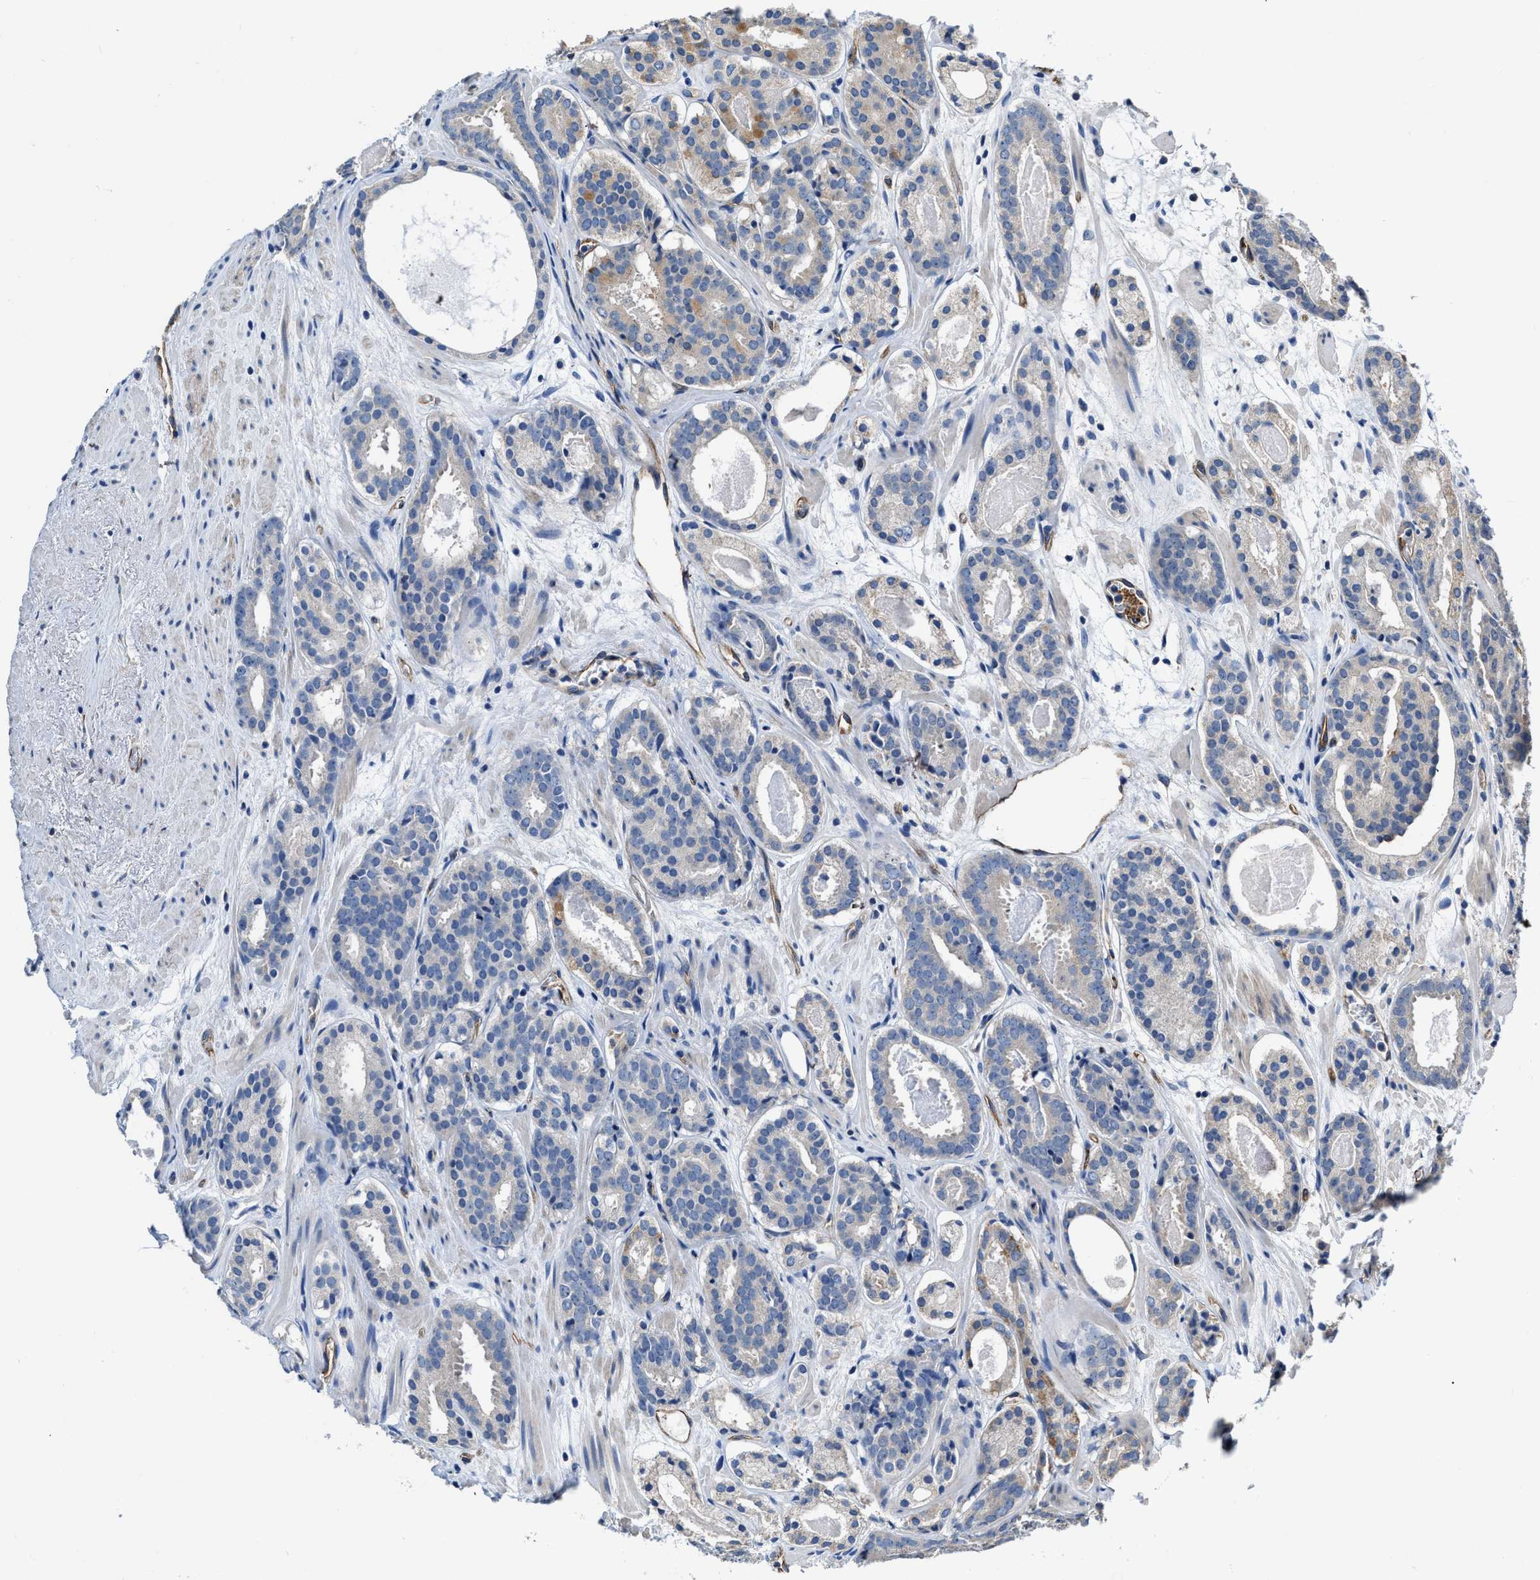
{"staining": {"intensity": "moderate", "quantity": "<25%", "location": "cytoplasmic/membranous"}, "tissue": "prostate cancer", "cell_type": "Tumor cells", "image_type": "cancer", "snomed": [{"axis": "morphology", "description": "Adenocarcinoma, Low grade"}, {"axis": "topography", "description": "Prostate"}], "caption": "Immunohistochemistry (IHC) of low-grade adenocarcinoma (prostate) displays low levels of moderate cytoplasmic/membranous staining in approximately <25% of tumor cells. Using DAB (brown) and hematoxylin (blue) stains, captured at high magnification using brightfield microscopy.", "gene": "C22orf42", "patient": {"sex": "male", "age": 69}}